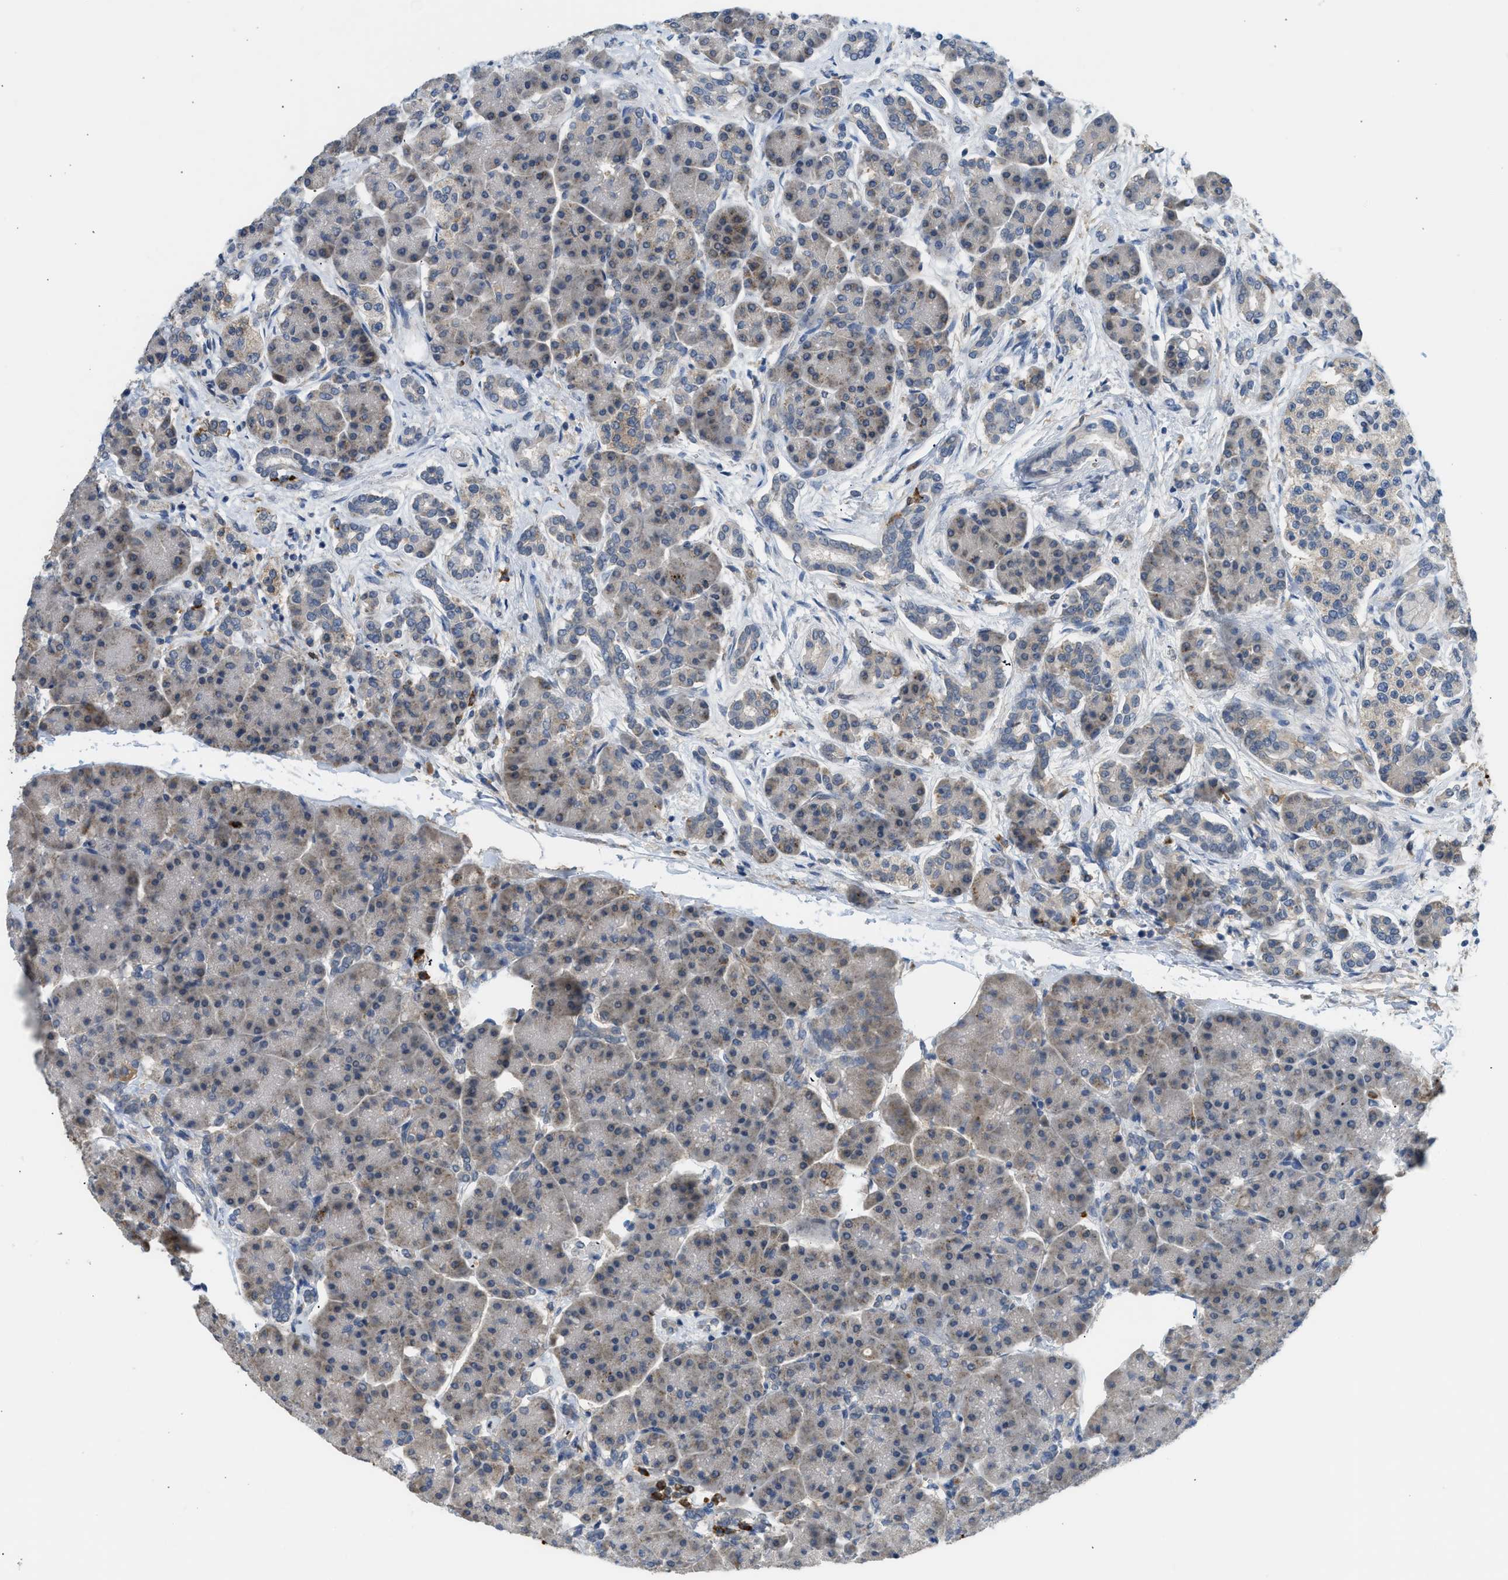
{"staining": {"intensity": "moderate", "quantity": "25%-75%", "location": "cytoplasmic/membranous"}, "tissue": "pancreas", "cell_type": "Exocrine glandular cells", "image_type": "normal", "snomed": [{"axis": "morphology", "description": "Normal tissue, NOS"}, {"axis": "topography", "description": "Pancreas"}], "caption": "The micrograph displays immunohistochemical staining of unremarkable pancreas. There is moderate cytoplasmic/membranous staining is identified in approximately 25%-75% of exocrine glandular cells. (DAB IHC with brightfield microscopy, high magnification).", "gene": "RHBDF2", "patient": {"sex": "female", "age": 70}}